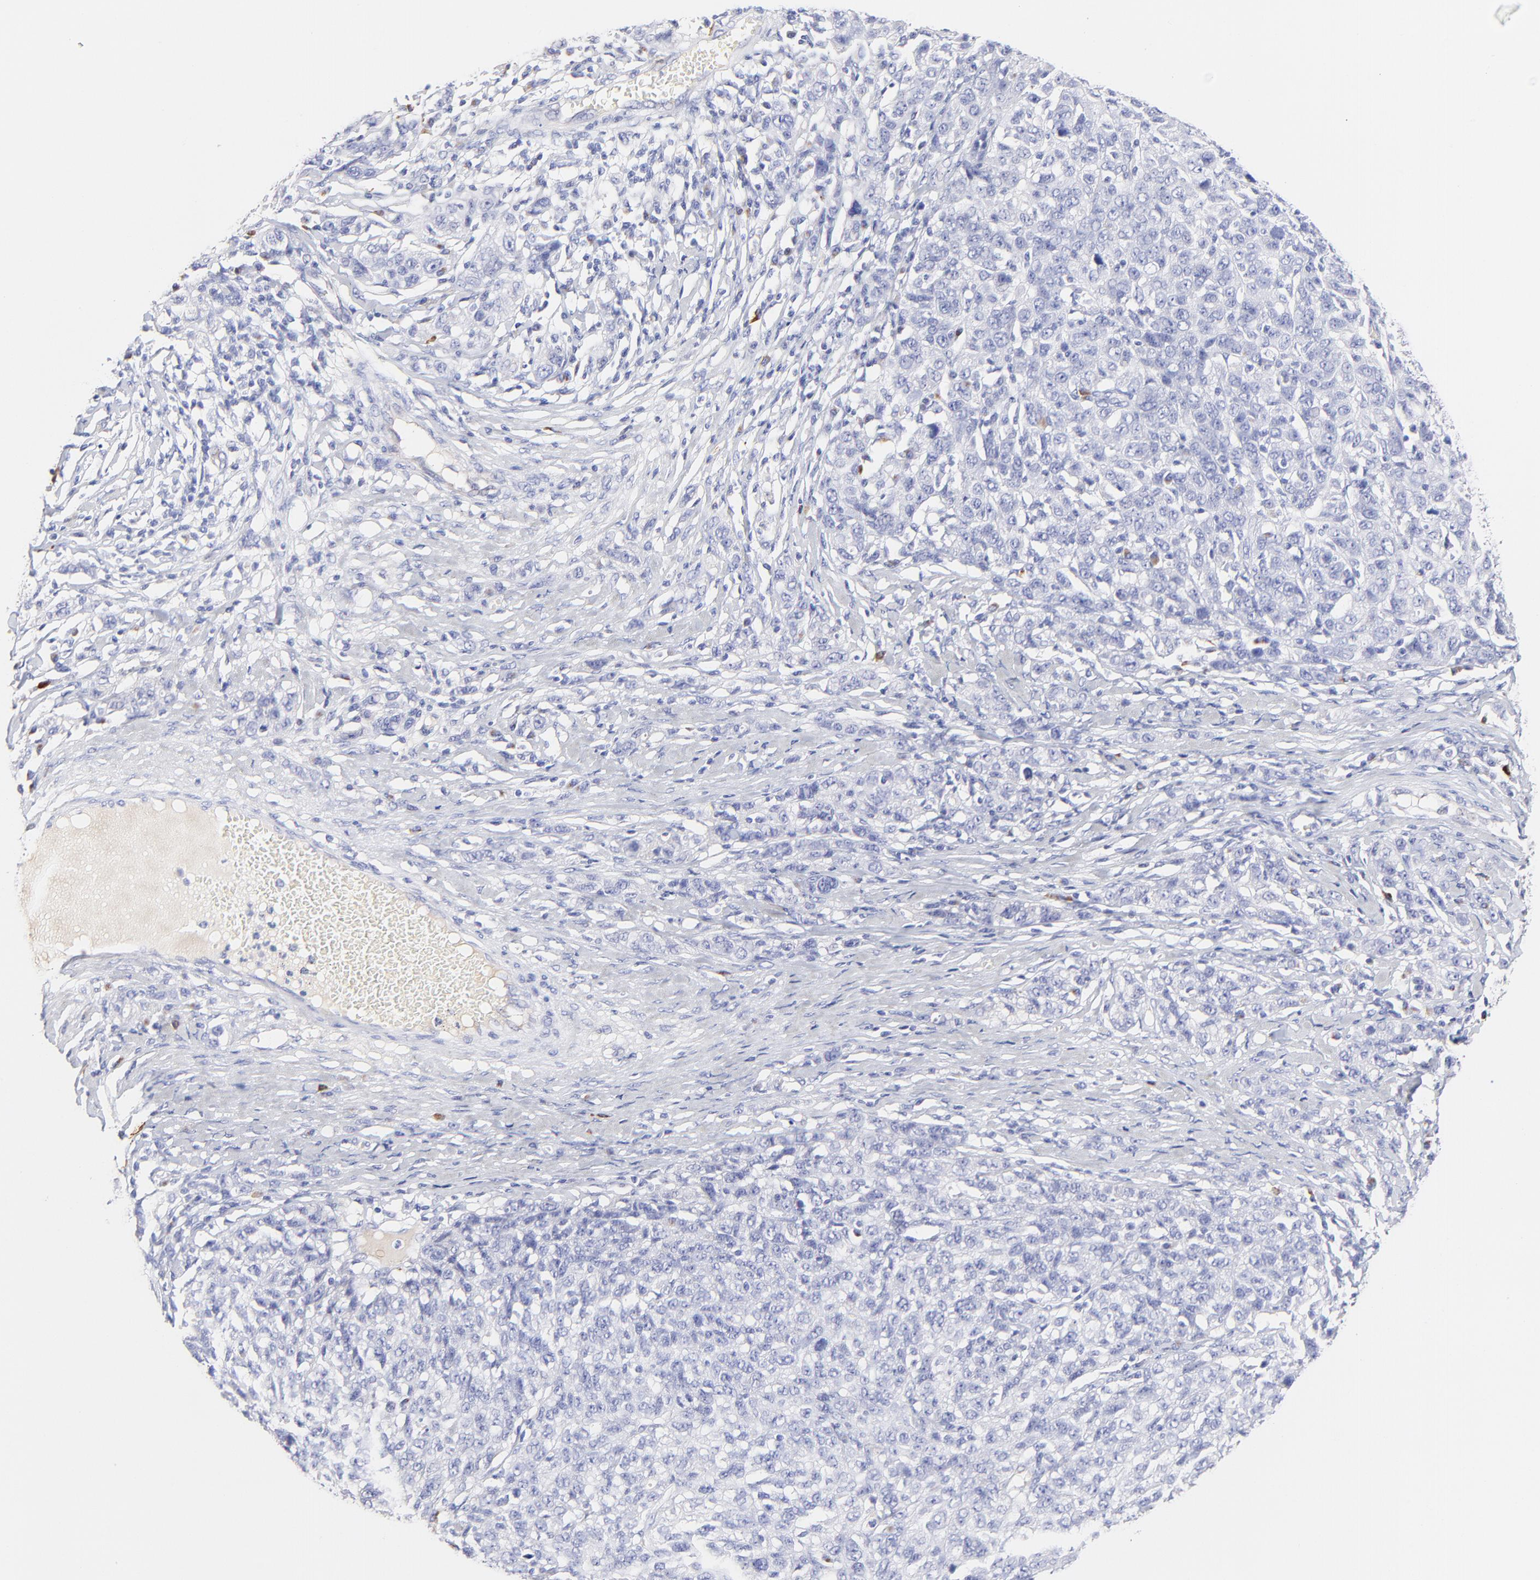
{"staining": {"intensity": "negative", "quantity": "none", "location": "none"}, "tissue": "ovarian cancer", "cell_type": "Tumor cells", "image_type": "cancer", "snomed": [{"axis": "morphology", "description": "Cystadenocarcinoma, serous, NOS"}, {"axis": "topography", "description": "Ovary"}], "caption": "Tumor cells are negative for protein expression in human serous cystadenocarcinoma (ovarian).", "gene": "ASB9", "patient": {"sex": "female", "age": 71}}